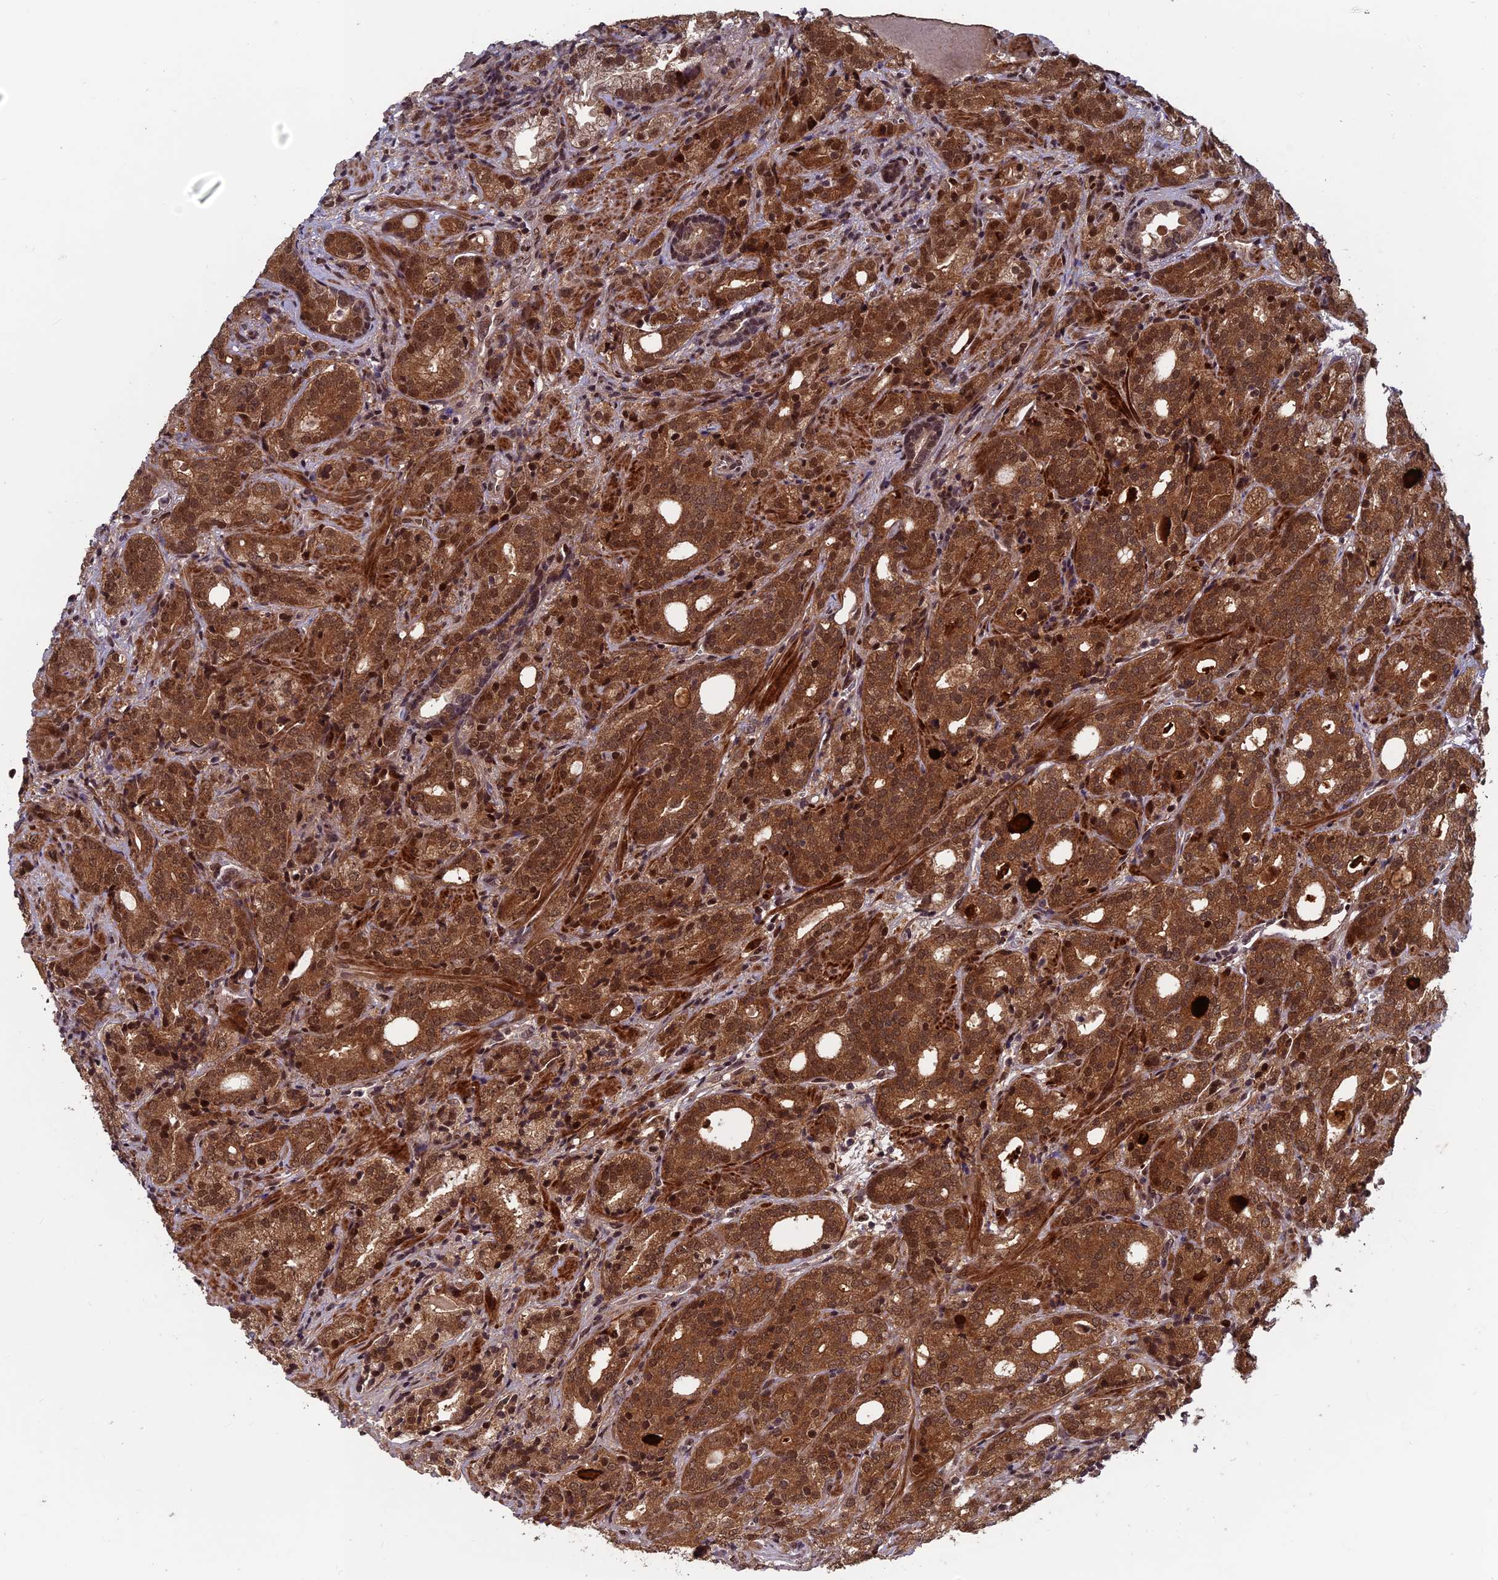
{"staining": {"intensity": "strong", "quantity": ">75%", "location": "cytoplasmic/membranous,nuclear"}, "tissue": "prostate cancer", "cell_type": "Tumor cells", "image_type": "cancer", "snomed": [{"axis": "morphology", "description": "Adenocarcinoma, High grade"}, {"axis": "topography", "description": "Prostate"}], "caption": "Tumor cells demonstrate high levels of strong cytoplasmic/membranous and nuclear expression in about >75% of cells in high-grade adenocarcinoma (prostate).", "gene": "FAM53C", "patient": {"sex": "male", "age": 64}}